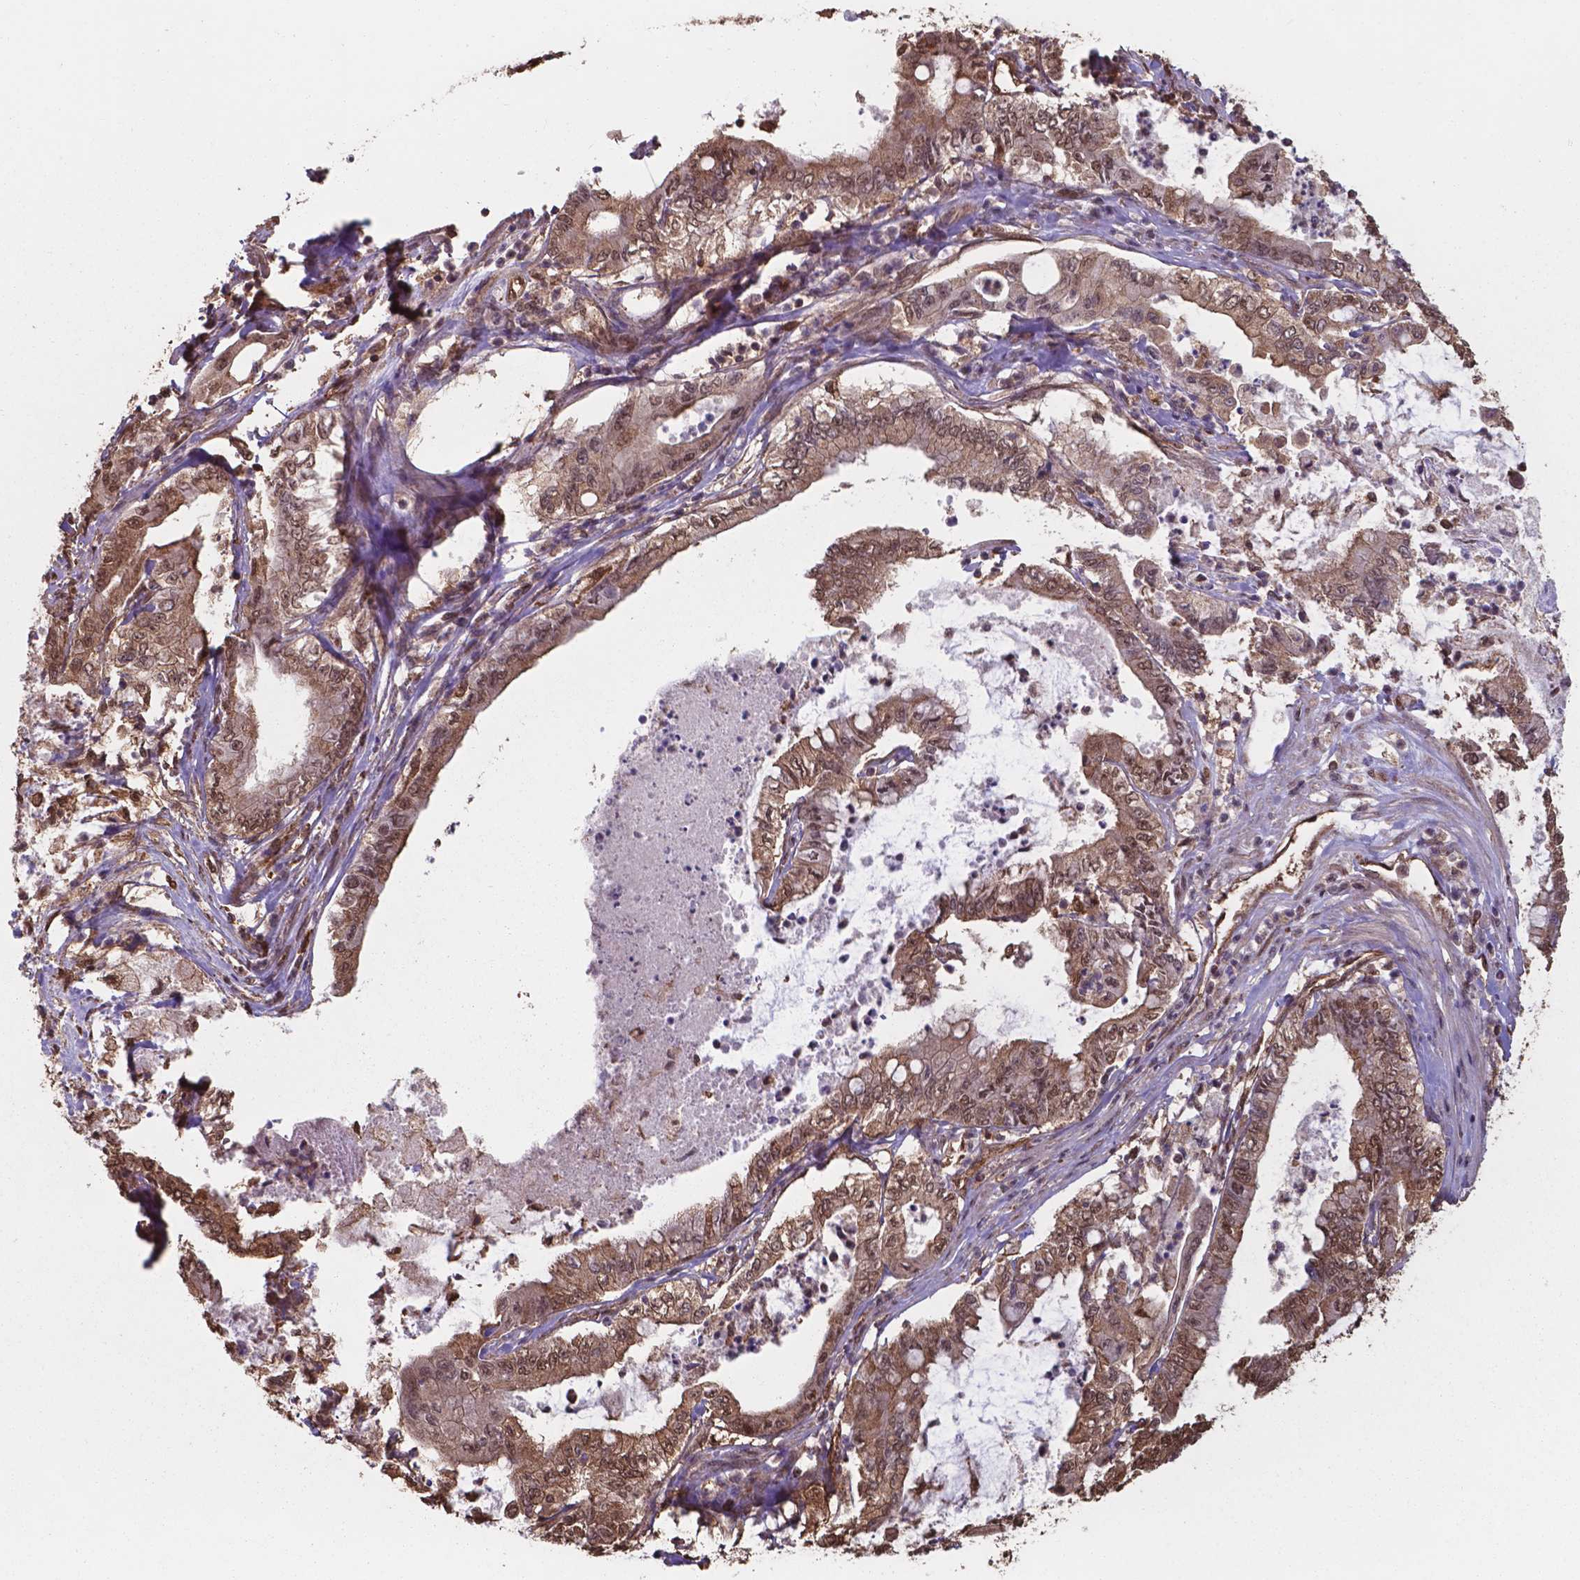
{"staining": {"intensity": "moderate", "quantity": ">75%", "location": "cytoplasmic/membranous,nuclear"}, "tissue": "pancreatic cancer", "cell_type": "Tumor cells", "image_type": "cancer", "snomed": [{"axis": "morphology", "description": "Adenocarcinoma, NOS"}, {"axis": "topography", "description": "Pancreas"}], "caption": "About >75% of tumor cells in human adenocarcinoma (pancreatic) demonstrate moderate cytoplasmic/membranous and nuclear protein expression as visualized by brown immunohistochemical staining.", "gene": "CHP2", "patient": {"sex": "male", "age": 71}}